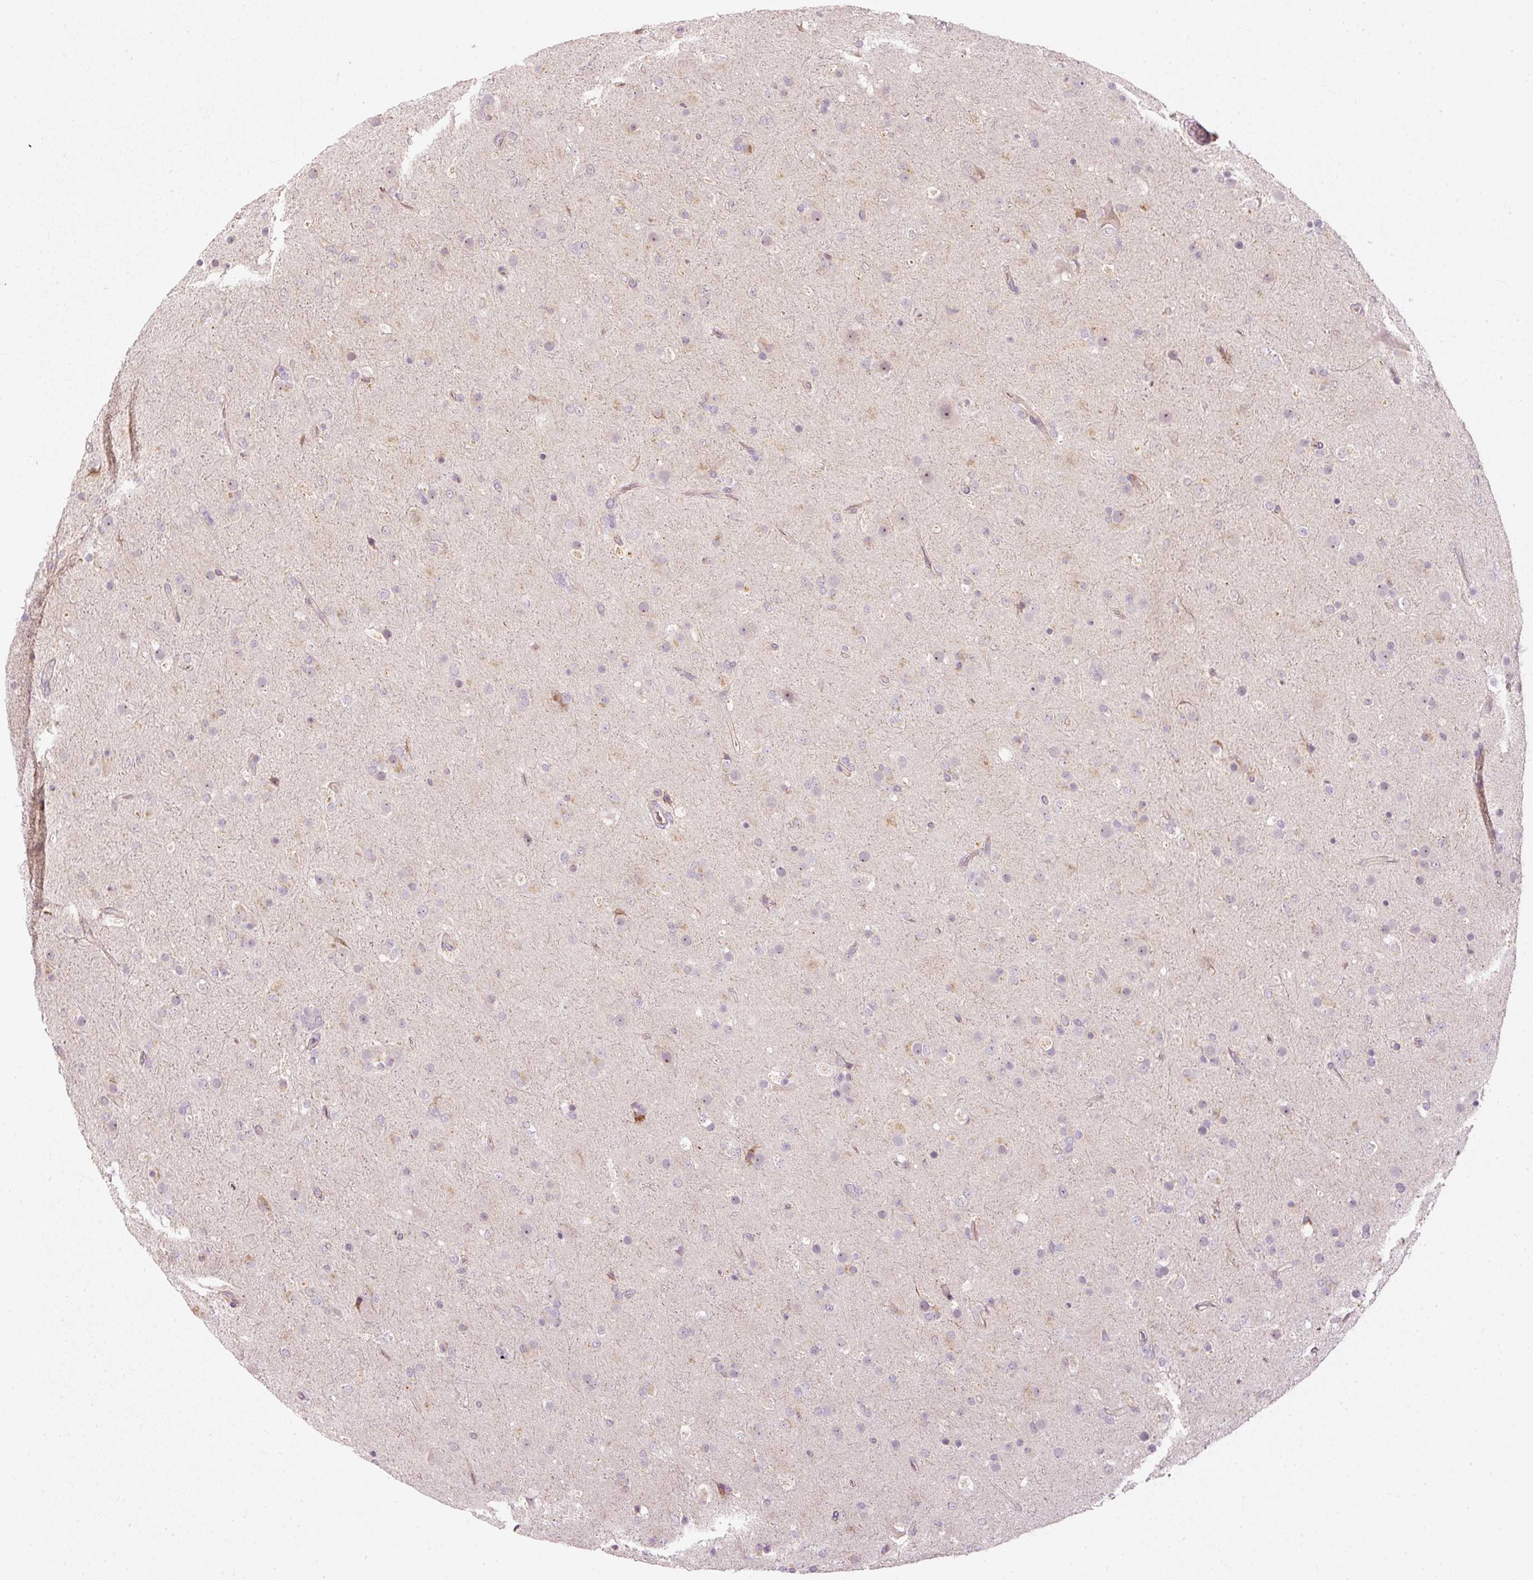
{"staining": {"intensity": "negative", "quantity": "none", "location": "none"}, "tissue": "glioma", "cell_type": "Tumor cells", "image_type": "cancer", "snomed": [{"axis": "morphology", "description": "Glioma, malignant, Low grade"}, {"axis": "topography", "description": "Brain"}], "caption": "Immunohistochemistry (IHC) micrograph of neoplastic tissue: low-grade glioma (malignant) stained with DAB demonstrates no significant protein expression in tumor cells.", "gene": "CDC20B", "patient": {"sex": "male", "age": 65}}